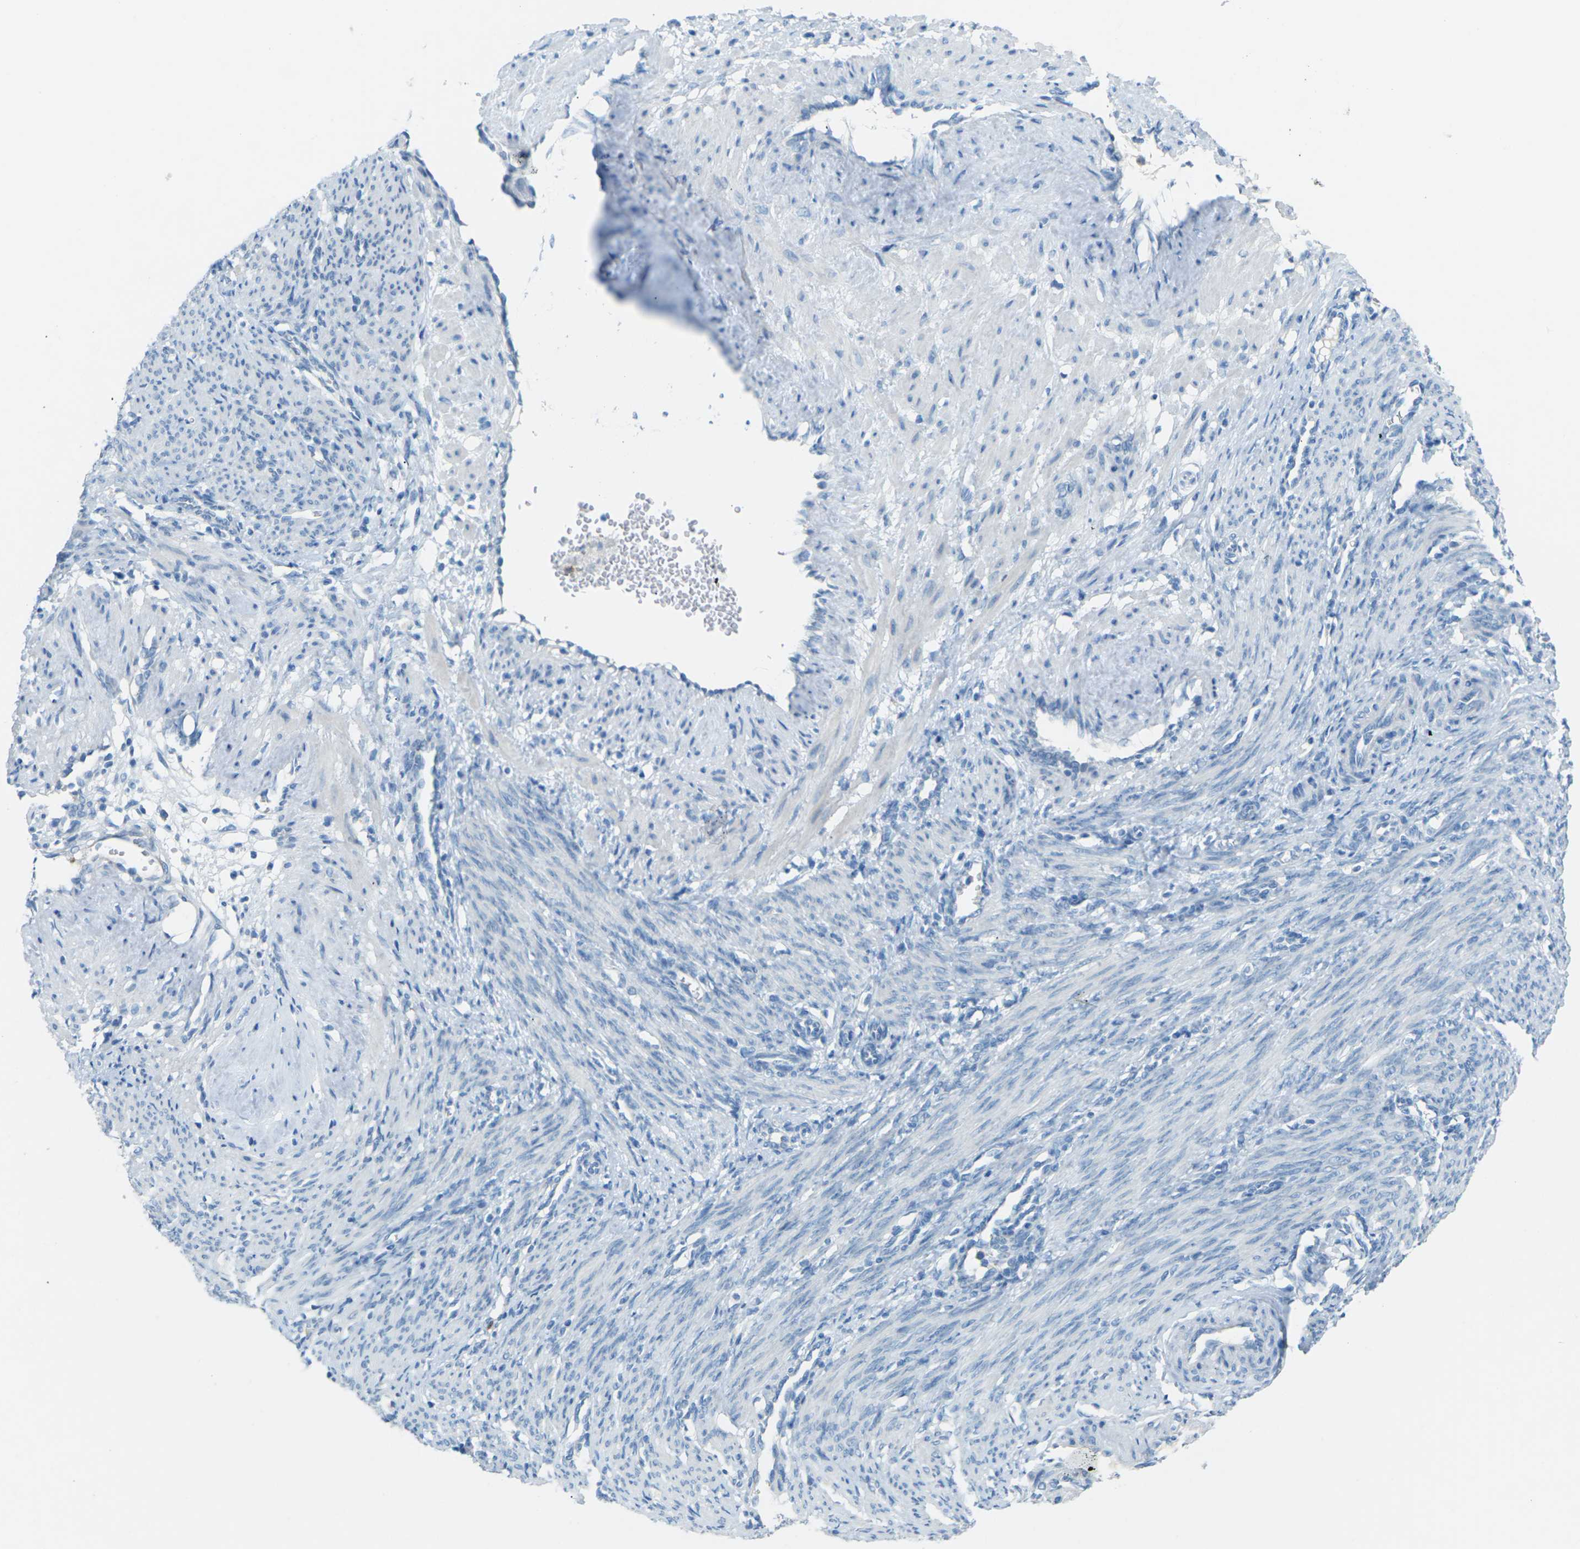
{"staining": {"intensity": "negative", "quantity": "none", "location": "none"}, "tissue": "smooth muscle", "cell_type": "Smooth muscle cells", "image_type": "normal", "snomed": [{"axis": "morphology", "description": "Normal tissue, NOS"}, {"axis": "topography", "description": "Endometrium"}], "caption": "This is an IHC histopathology image of benign smooth muscle. There is no positivity in smooth muscle cells.", "gene": "CDH16", "patient": {"sex": "female", "age": 33}}